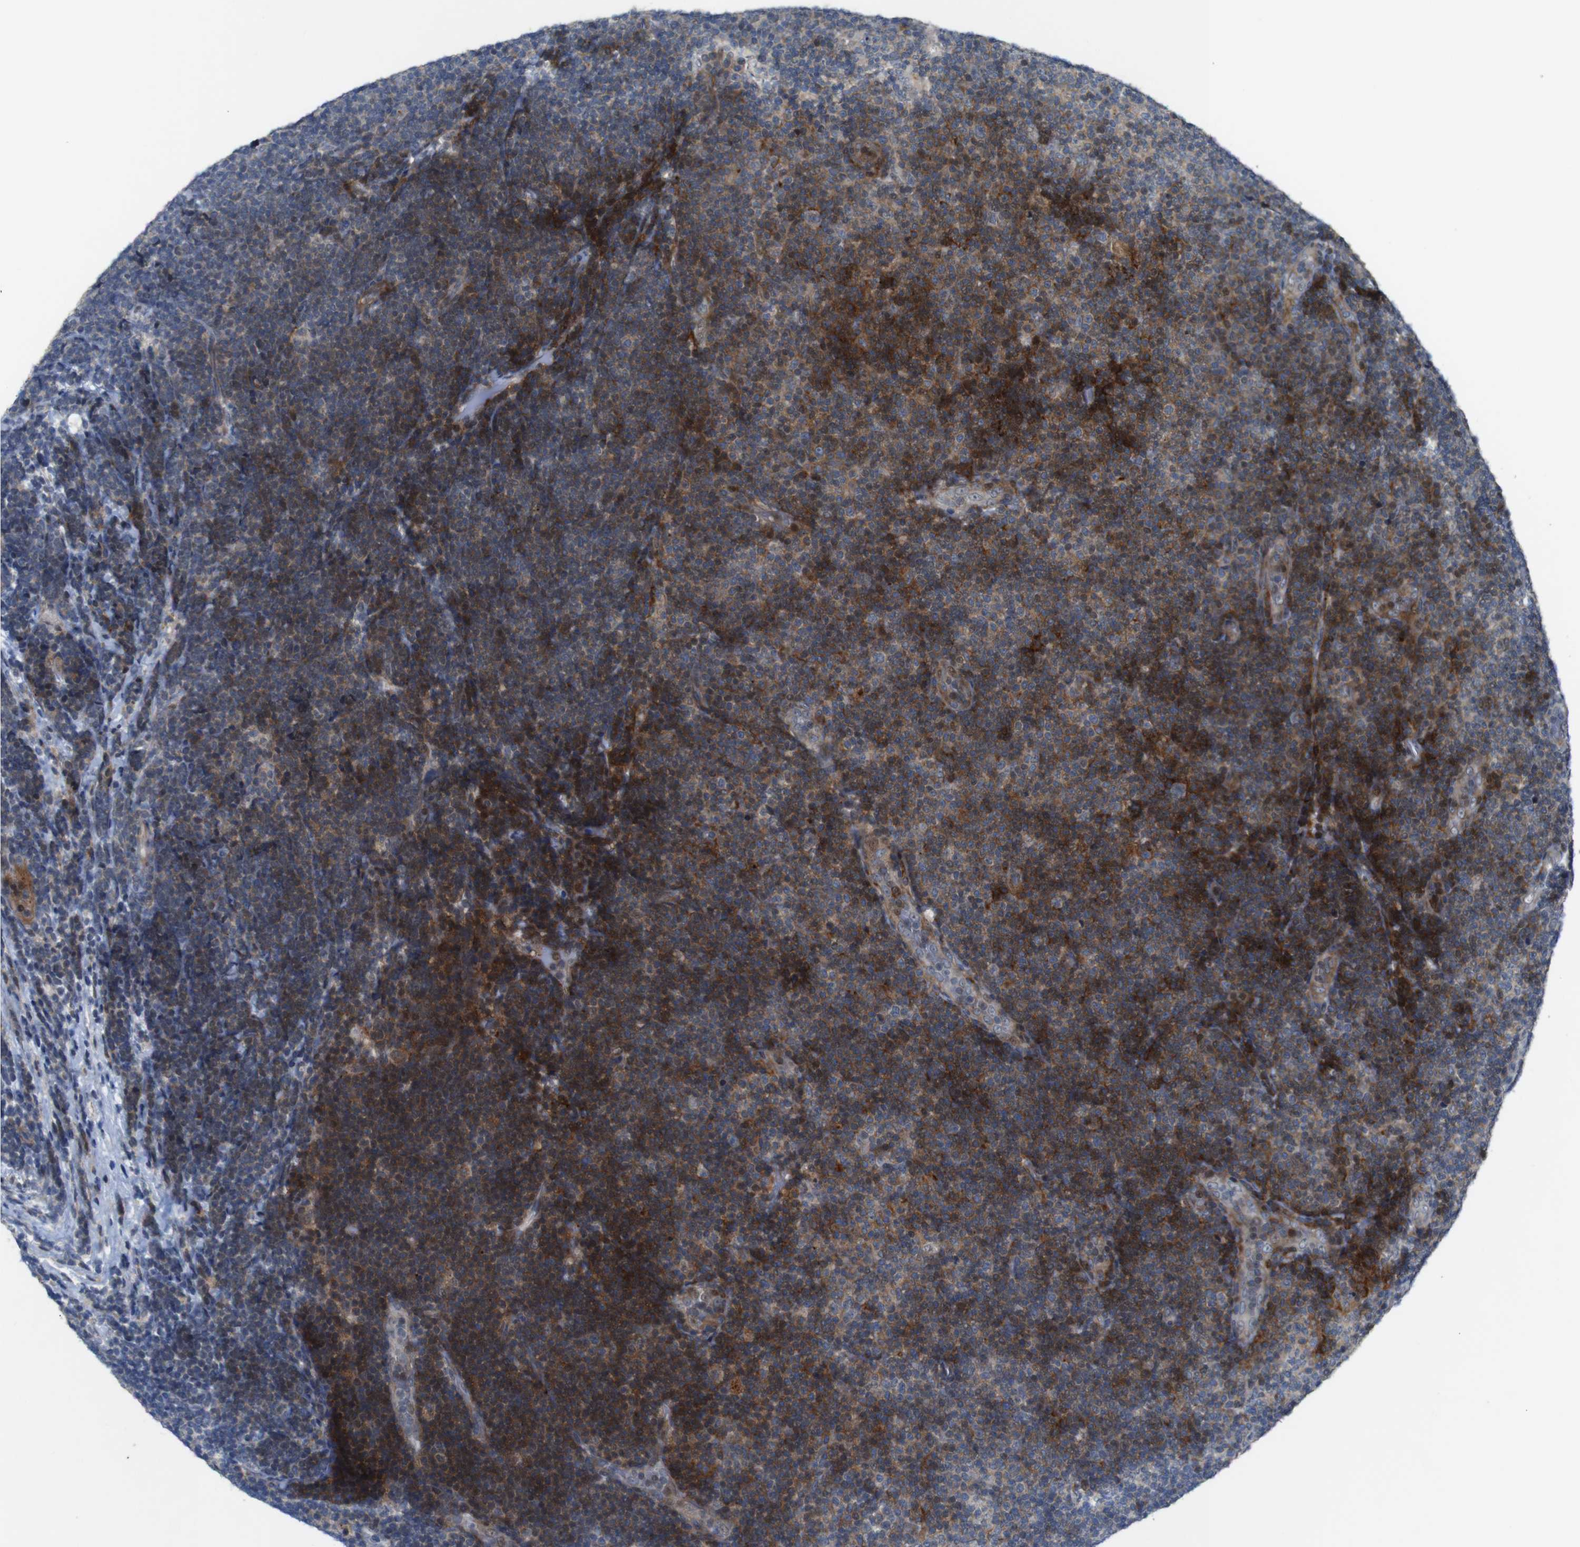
{"staining": {"intensity": "moderate", "quantity": "25%-75%", "location": "cytoplasmic/membranous"}, "tissue": "lymphoma", "cell_type": "Tumor cells", "image_type": "cancer", "snomed": [{"axis": "morphology", "description": "Malignant lymphoma, non-Hodgkin's type, Low grade"}, {"axis": "topography", "description": "Lymph node"}], "caption": "Protein staining of lymphoma tissue exhibits moderate cytoplasmic/membranous positivity in about 25%-75% of tumor cells.", "gene": "ATP7B", "patient": {"sex": "male", "age": 83}}